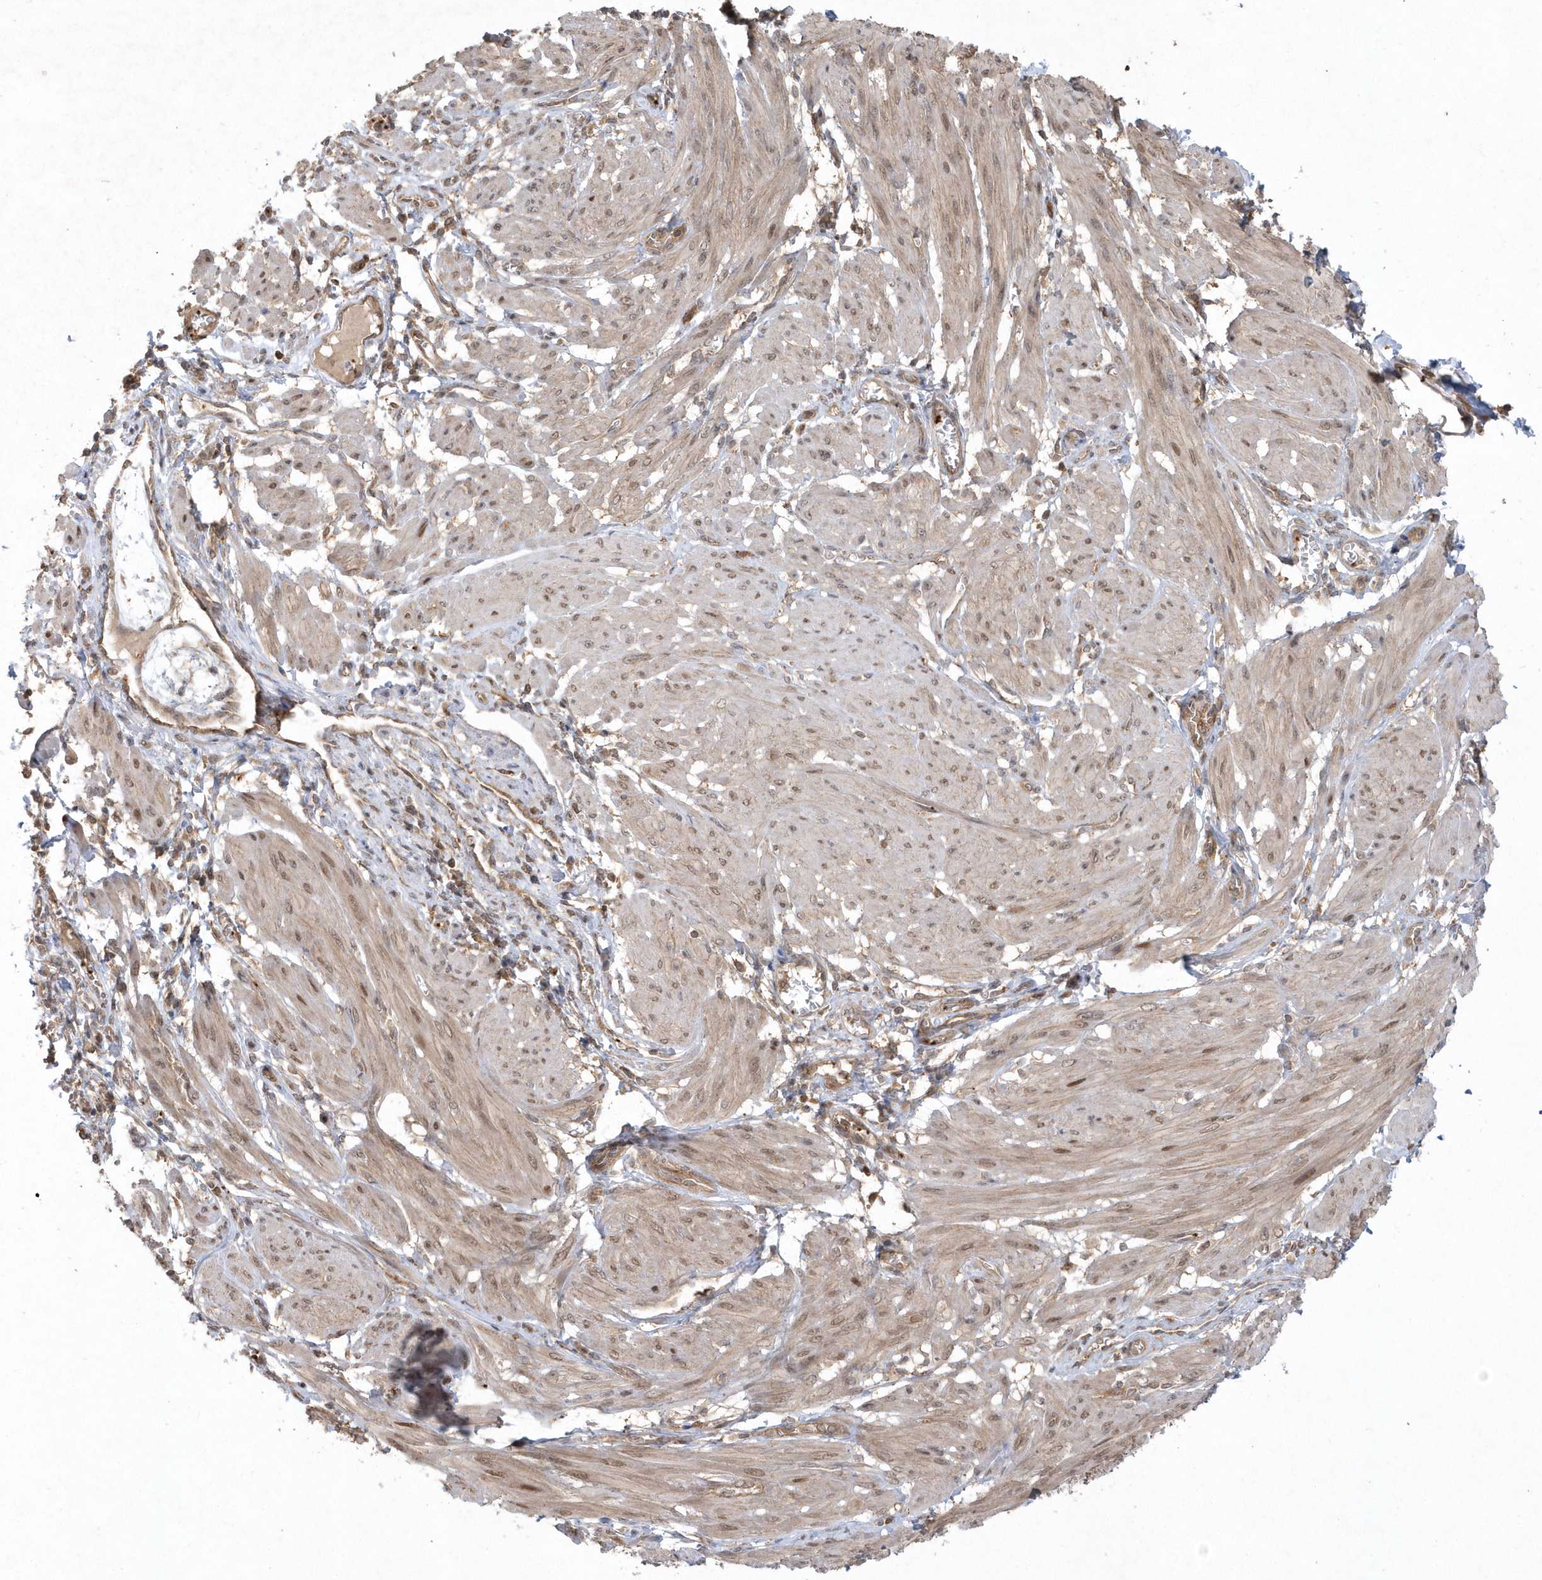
{"staining": {"intensity": "moderate", "quantity": ">75%", "location": "cytoplasmic/membranous,nuclear"}, "tissue": "smooth muscle", "cell_type": "Smooth muscle cells", "image_type": "normal", "snomed": [{"axis": "morphology", "description": "Normal tissue, NOS"}, {"axis": "topography", "description": "Smooth muscle"}], "caption": "Protein expression analysis of unremarkable human smooth muscle reveals moderate cytoplasmic/membranous,nuclear expression in about >75% of smooth muscle cells.", "gene": "ACYP1", "patient": {"sex": "female", "age": 39}}